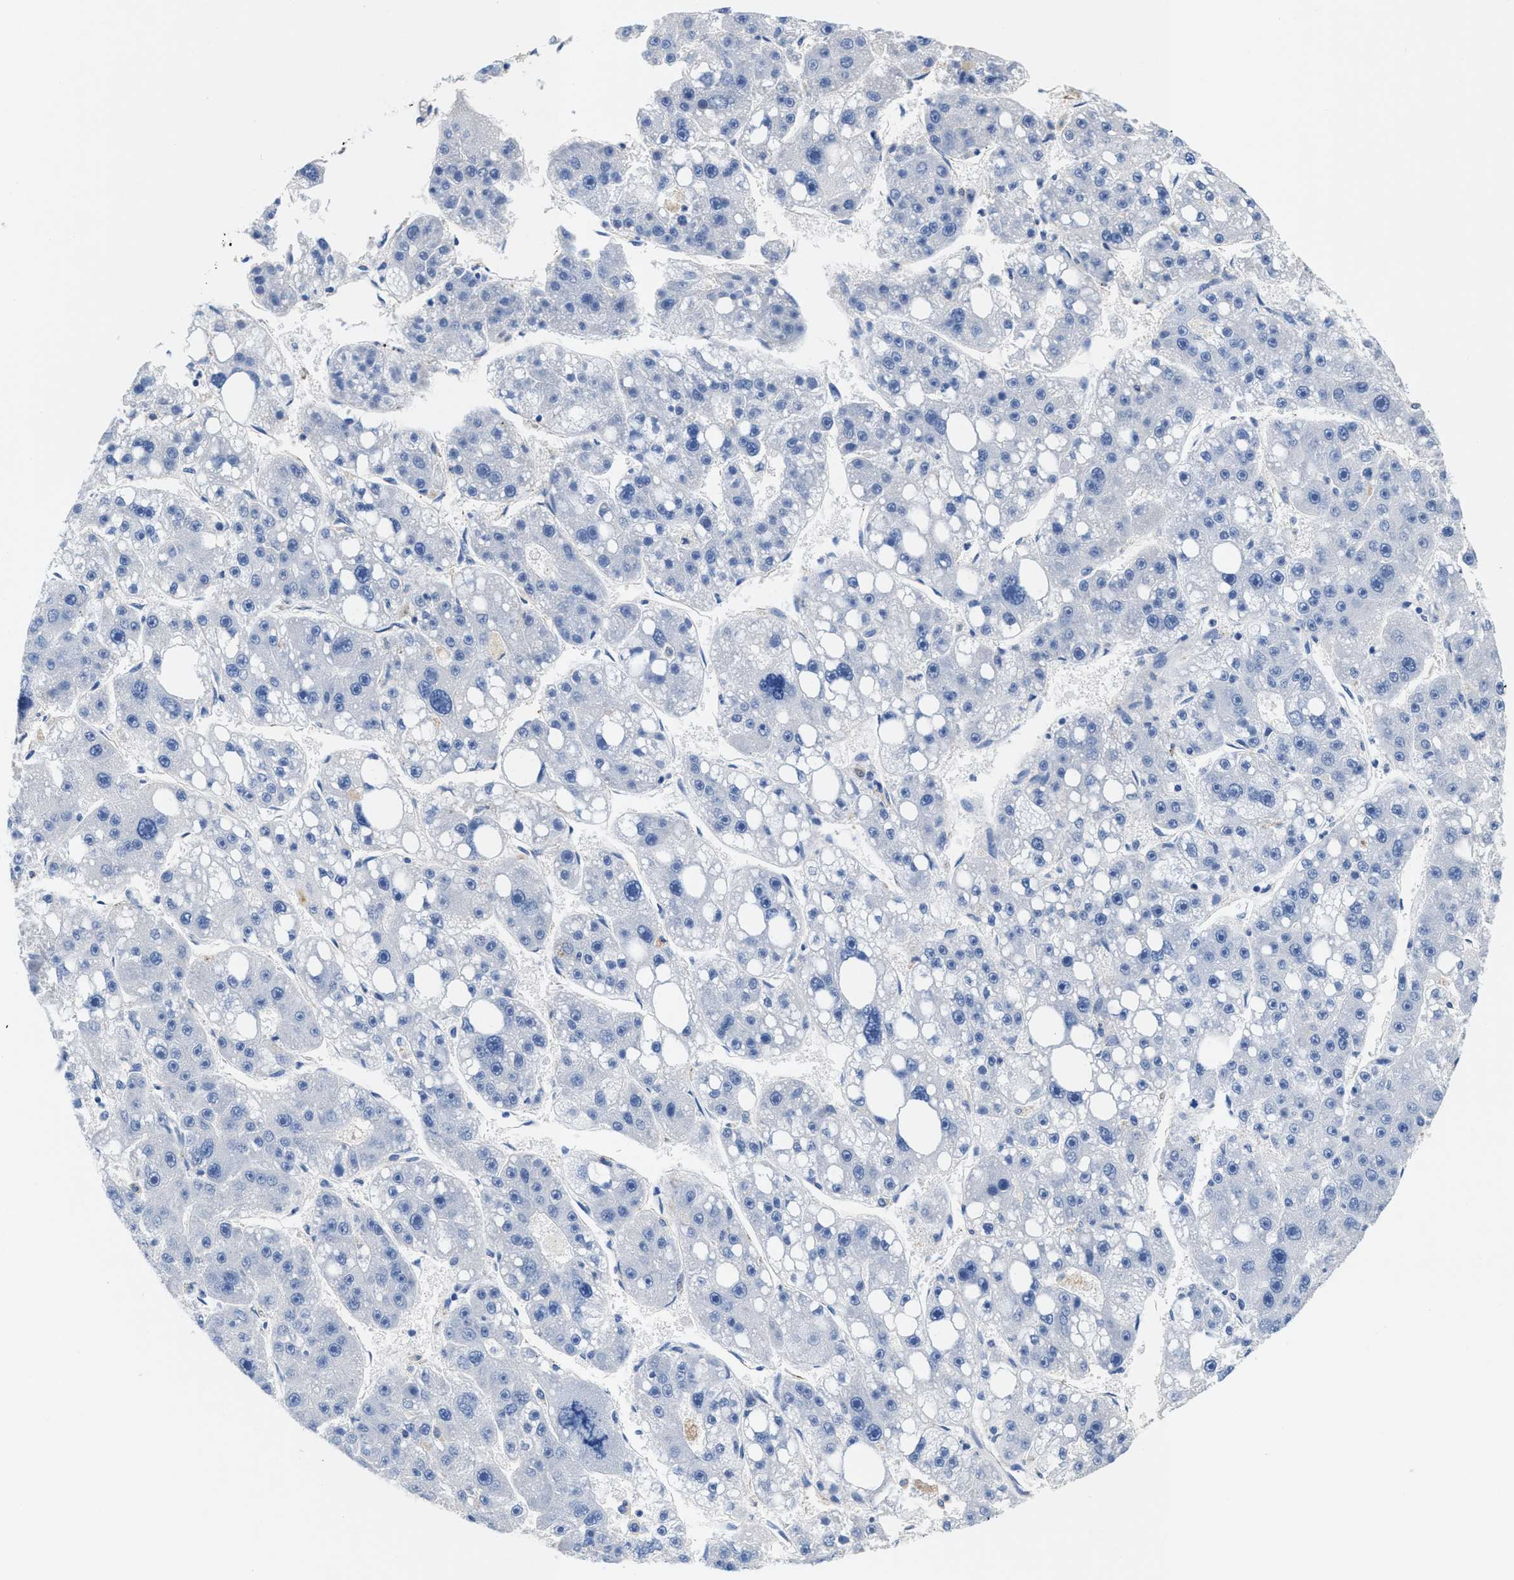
{"staining": {"intensity": "negative", "quantity": "none", "location": "none"}, "tissue": "liver cancer", "cell_type": "Tumor cells", "image_type": "cancer", "snomed": [{"axis": "morphology", "description": "Carcinoma, Hepatocellular, NOS"}, {"axis": "topography", "description": "Liver"}], "caption": "Tumor cells are negative for protein expression in human hepatocellular carcinoma (liver).", "gene": "SLFN13", "patient": {"sex": "female", "age": 61}}